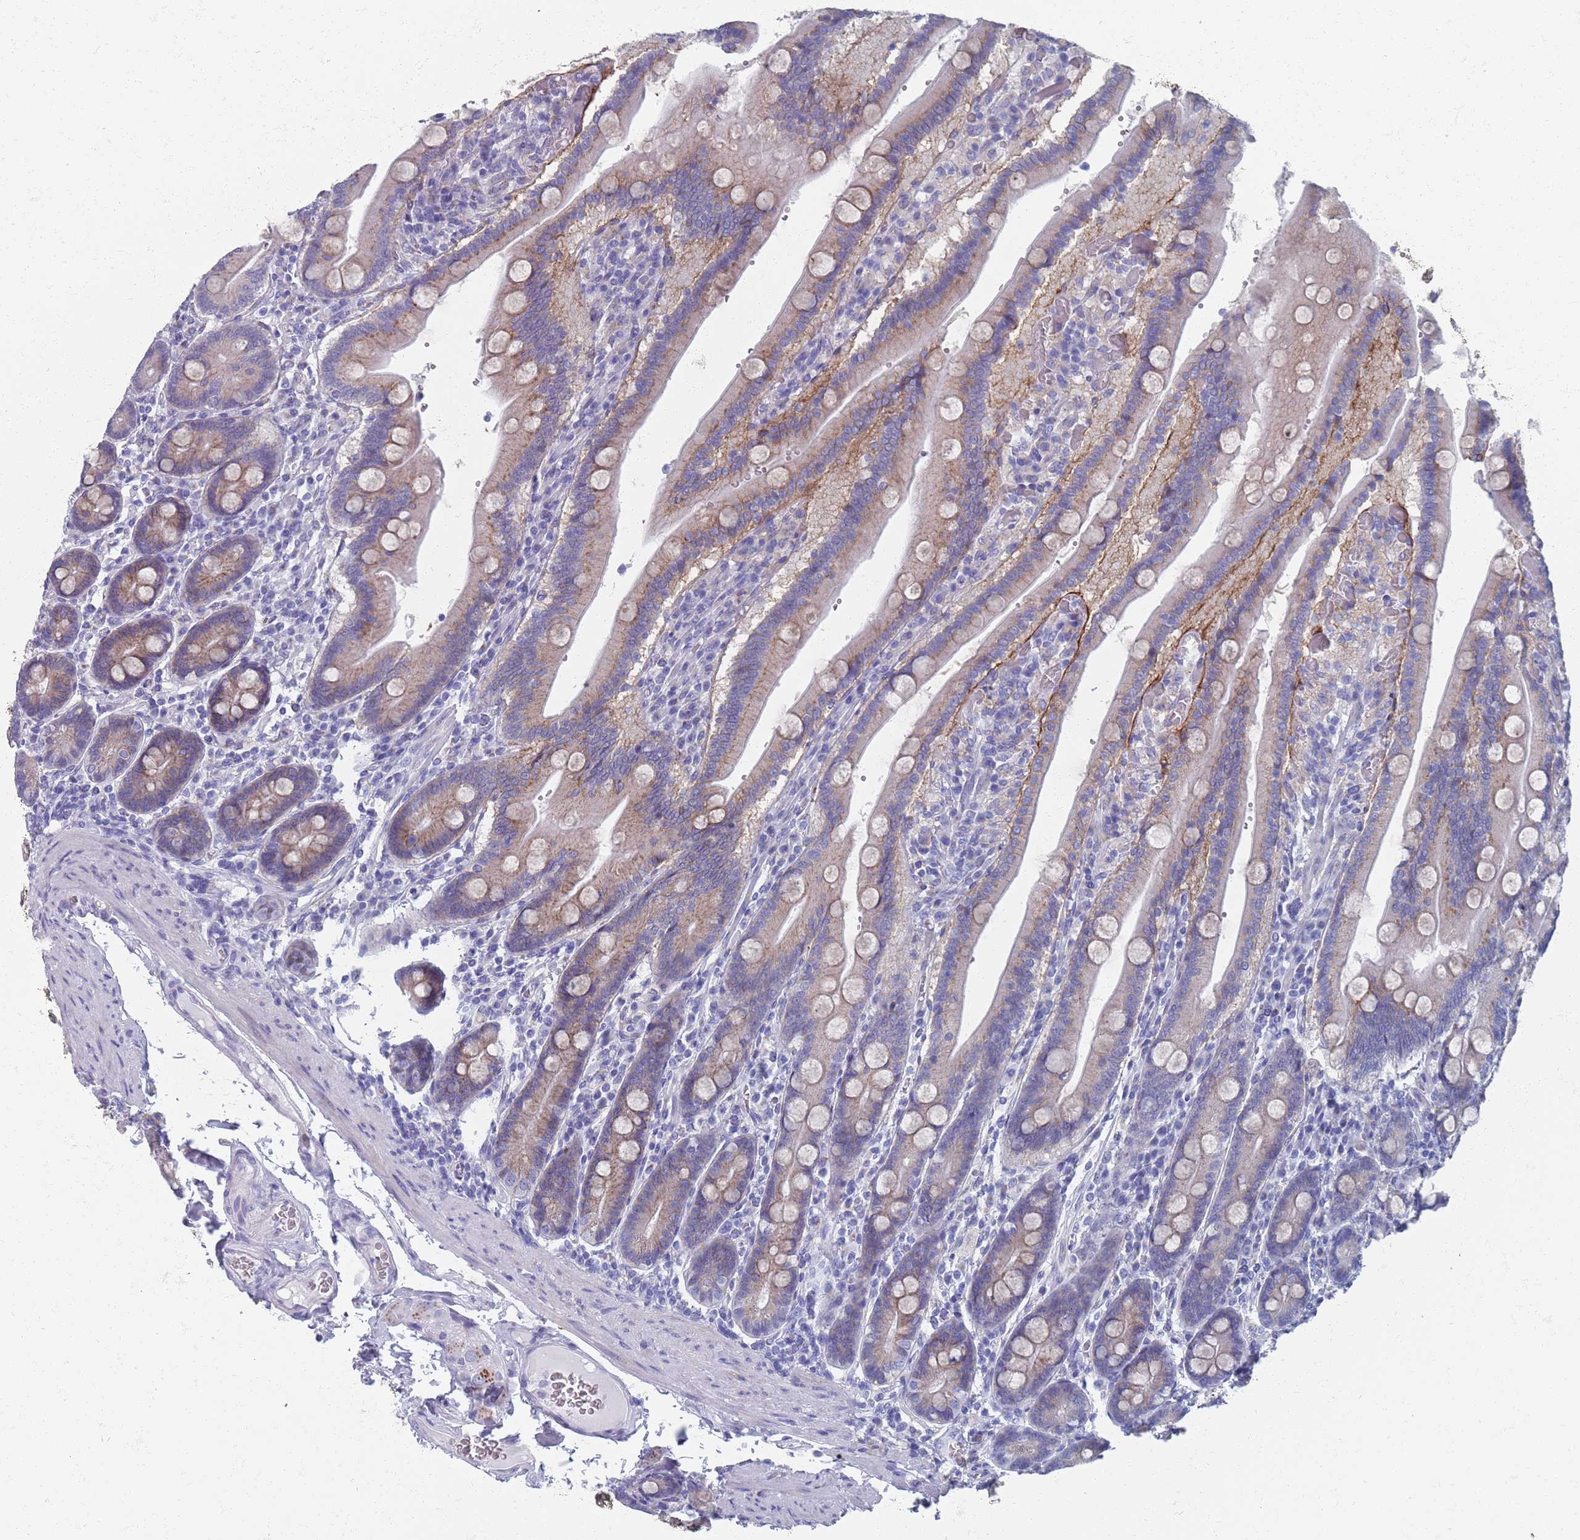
{"staining": {"intensity": "moderate", "quantity": "25%-75%", "location": "cytoplasmic/membranous"}, "tissue": "duodenum", "cell_type": "Glandular cells", "image_type": "normal", "snomed": [{"axis": "morphology", "description": "Normal tissue, NOS"}, {"axis": "topography", "description": "Duodenum"}], "caption": "DAB immunohistochemical staining of unremarkable human duodenum shows moderate cytoplasmic/membranous protein staining in approximately 25%-75% of glandular cells. The protein is stained brown, and the nuclei are stained in blue (DAB IHC with brightfield microscopy, high magnification).", "gene": "PLOD1", "patient": {"sex": "female", "age": 62}}